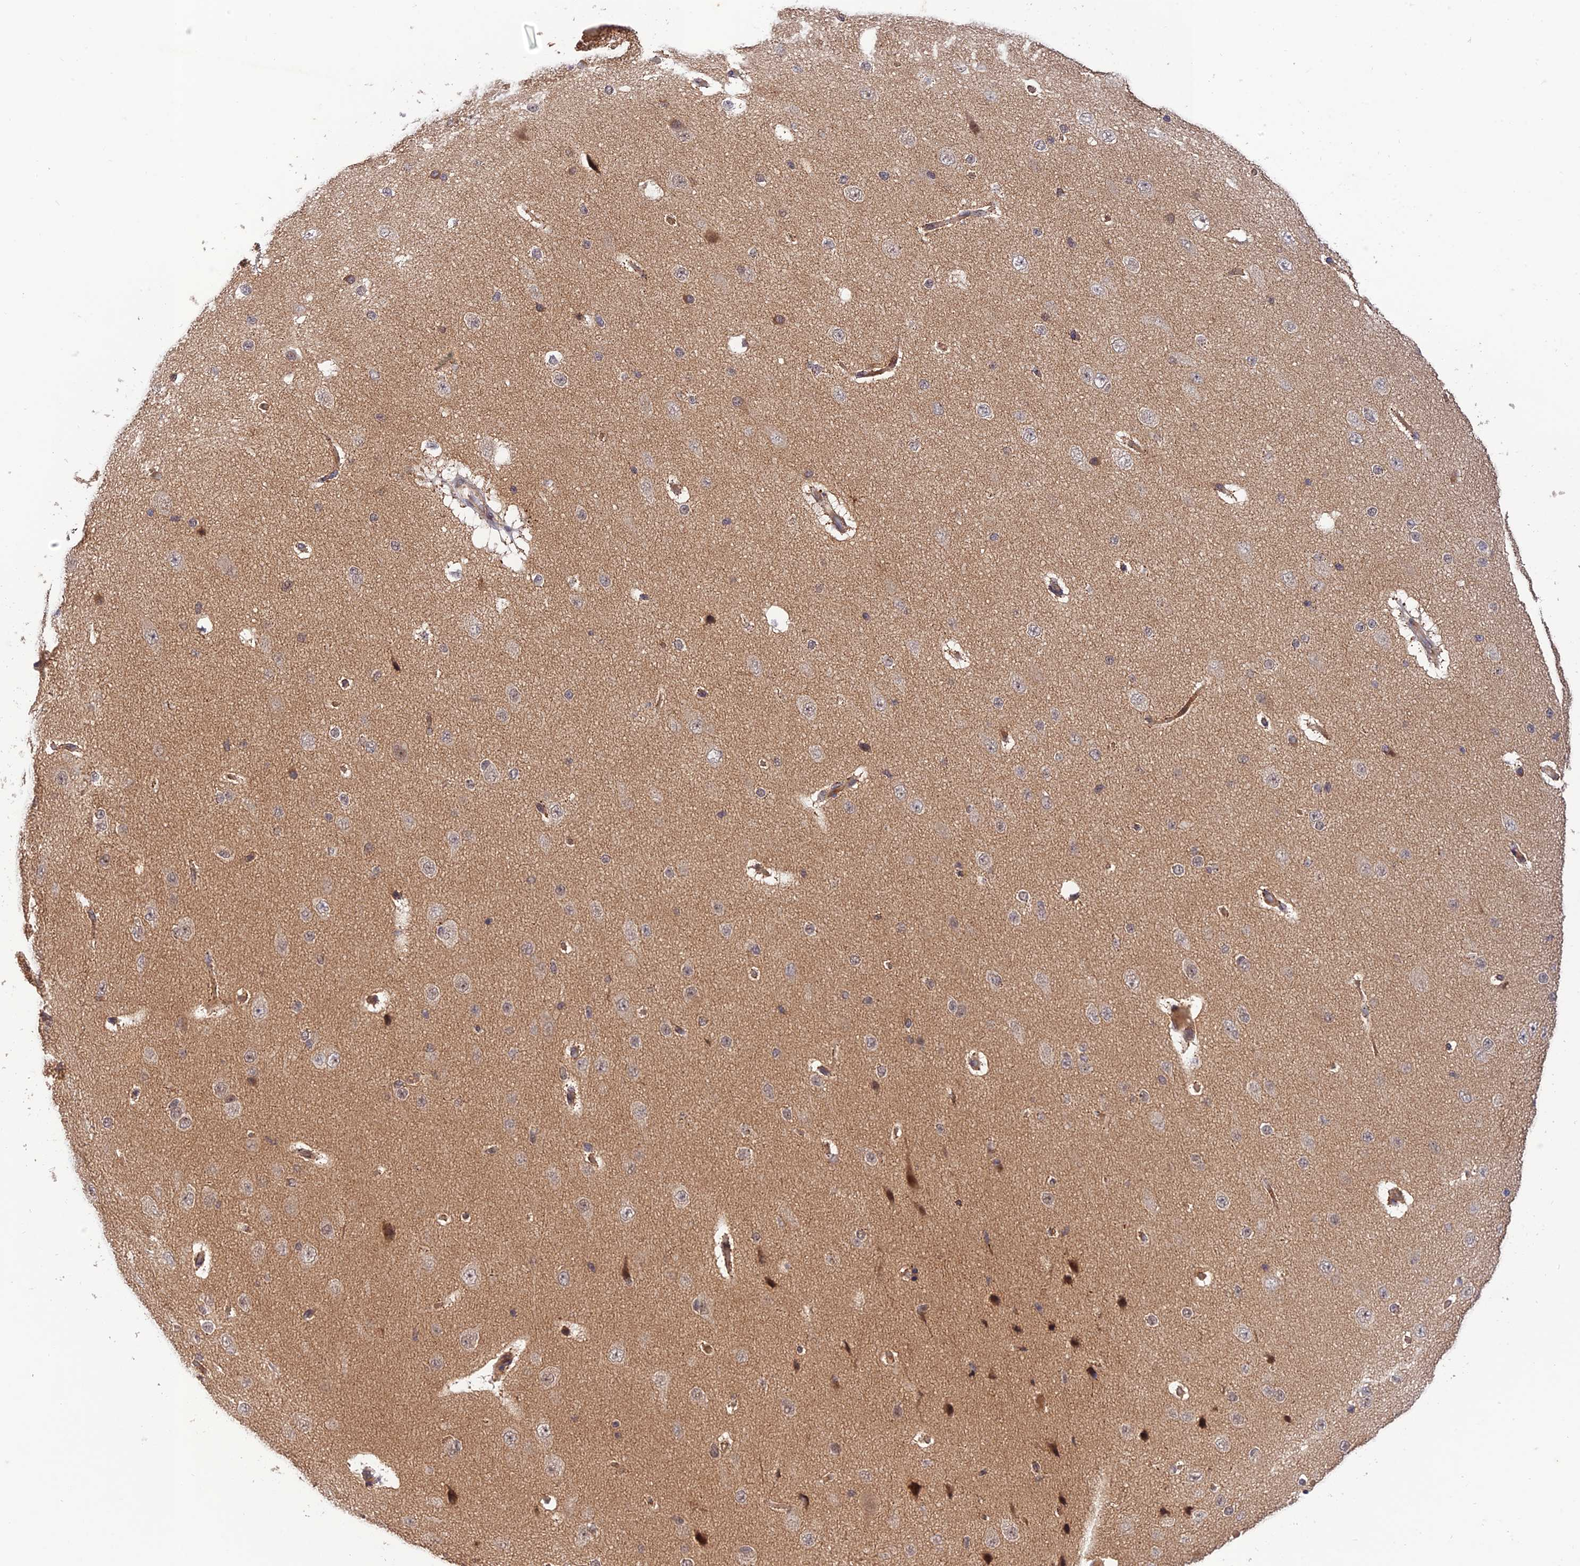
{"staining": {"intensity": "moderate", "quantity": ">75%", "location": "cytoplasmic/membranous"}, "tissue": "cerebral cortex", "cell_type": "Endothelial cells", "image_type": "normal", "snomed": [{"axis": "morphology", "description": "Normal tissue, NOS"}, {"axis": "morphology", "description": "Developmental malformation"}, {"axis": "topography", "description": "Cerebral cortex"}], "caption": "Immunohistochemical staining of normal human cerebral cortex demonstrates medium levels of moderate cytoplasmic/membranous staining in about >75% of endothelial cells.", "gene": "REV1", "patient": {"sex": "female", "age": 30}}